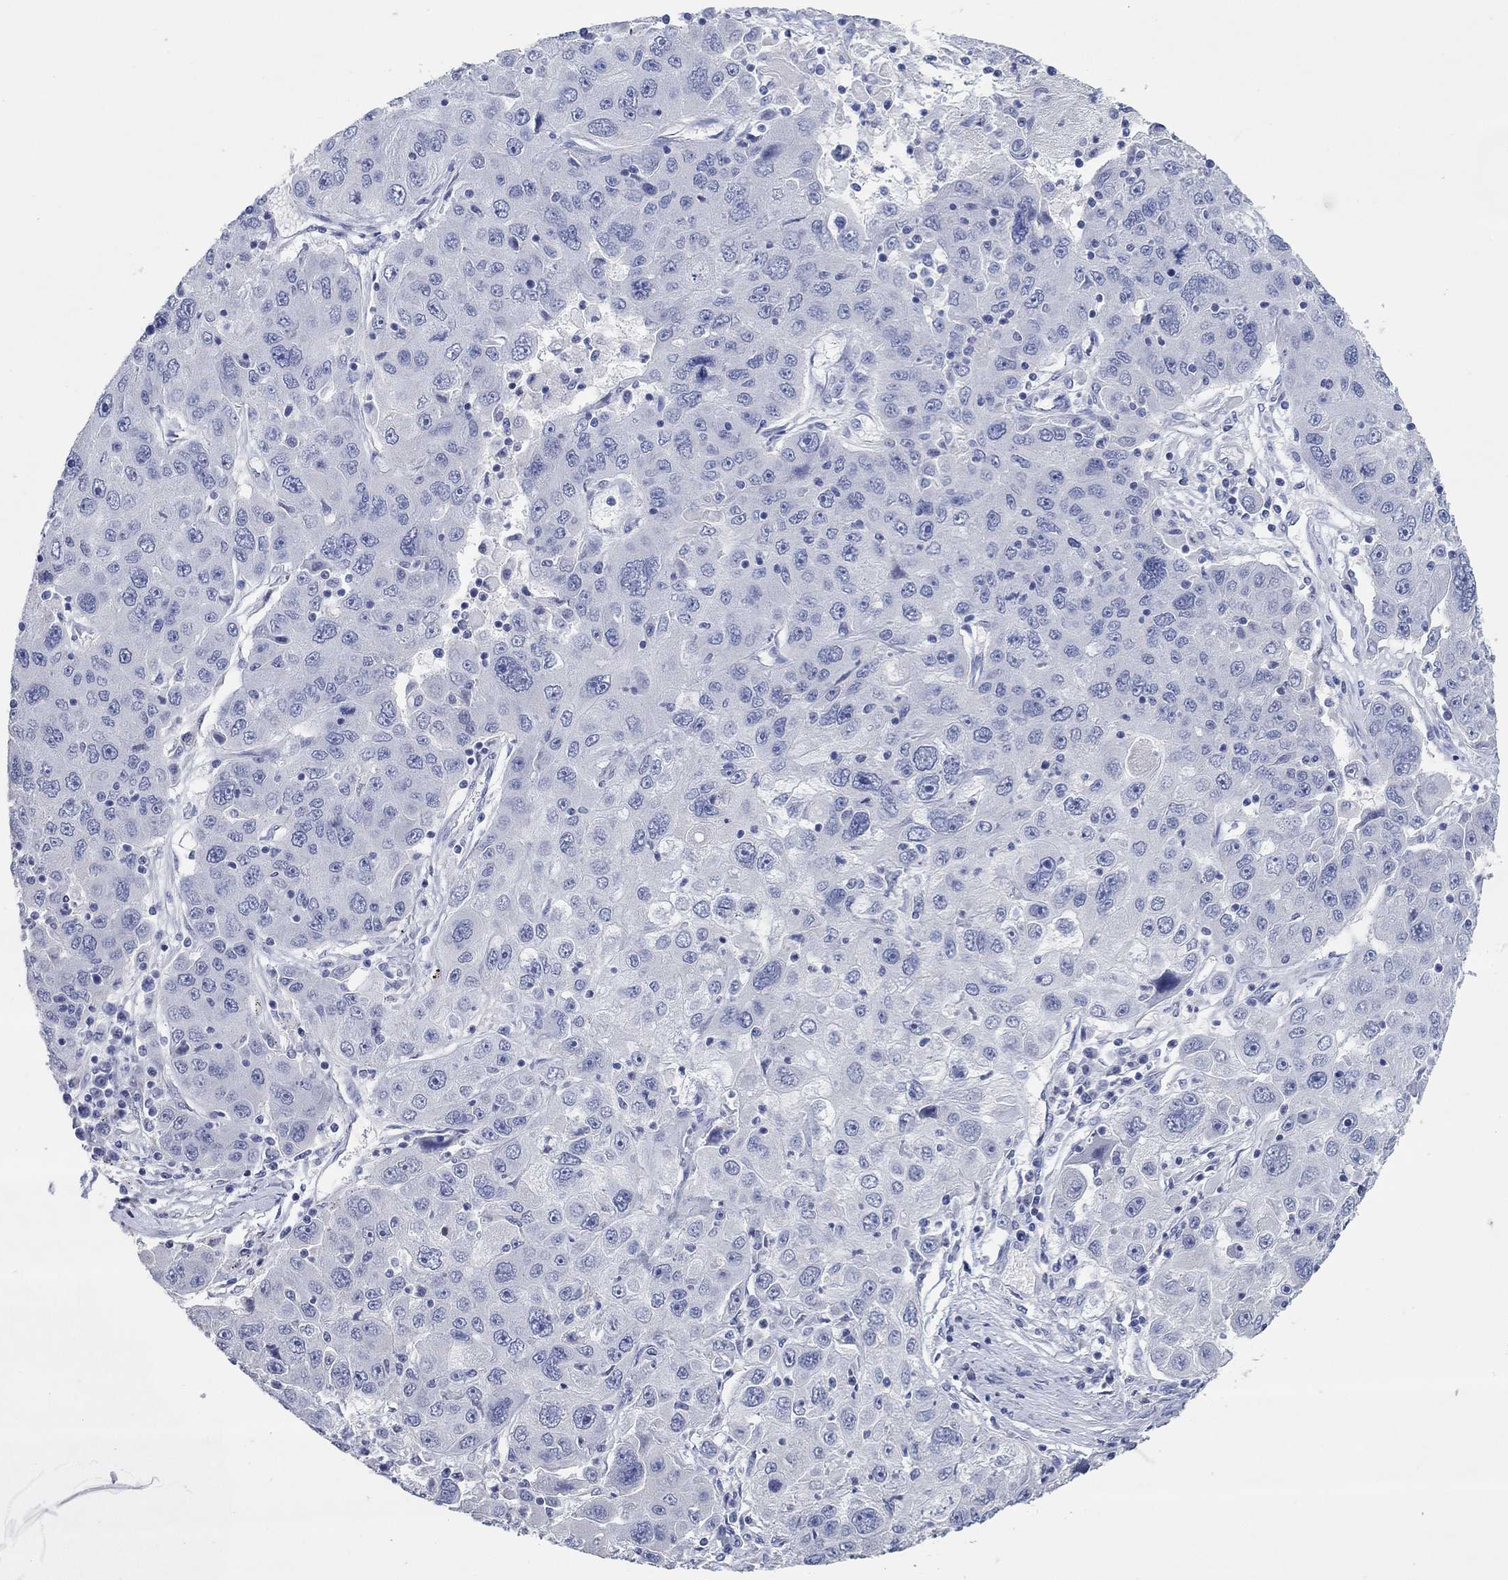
{"staining": {"intensity": "negative", "quantity": "none", "location": "none"}, "tissue": "stomach cancer", "cell_type": "Tumor cells", "image_type": "cancer", "snomed": [{"axis": "morphology", "description": "Adenocarcinoma, NOS"}, {"axis": "topography", "description": "Stomach"}], "caption": "There is no significant positivity in tumor cells of stomach cancer.", "gene": "POU5F1", "patient": {"sex": "male", "age": 56}}